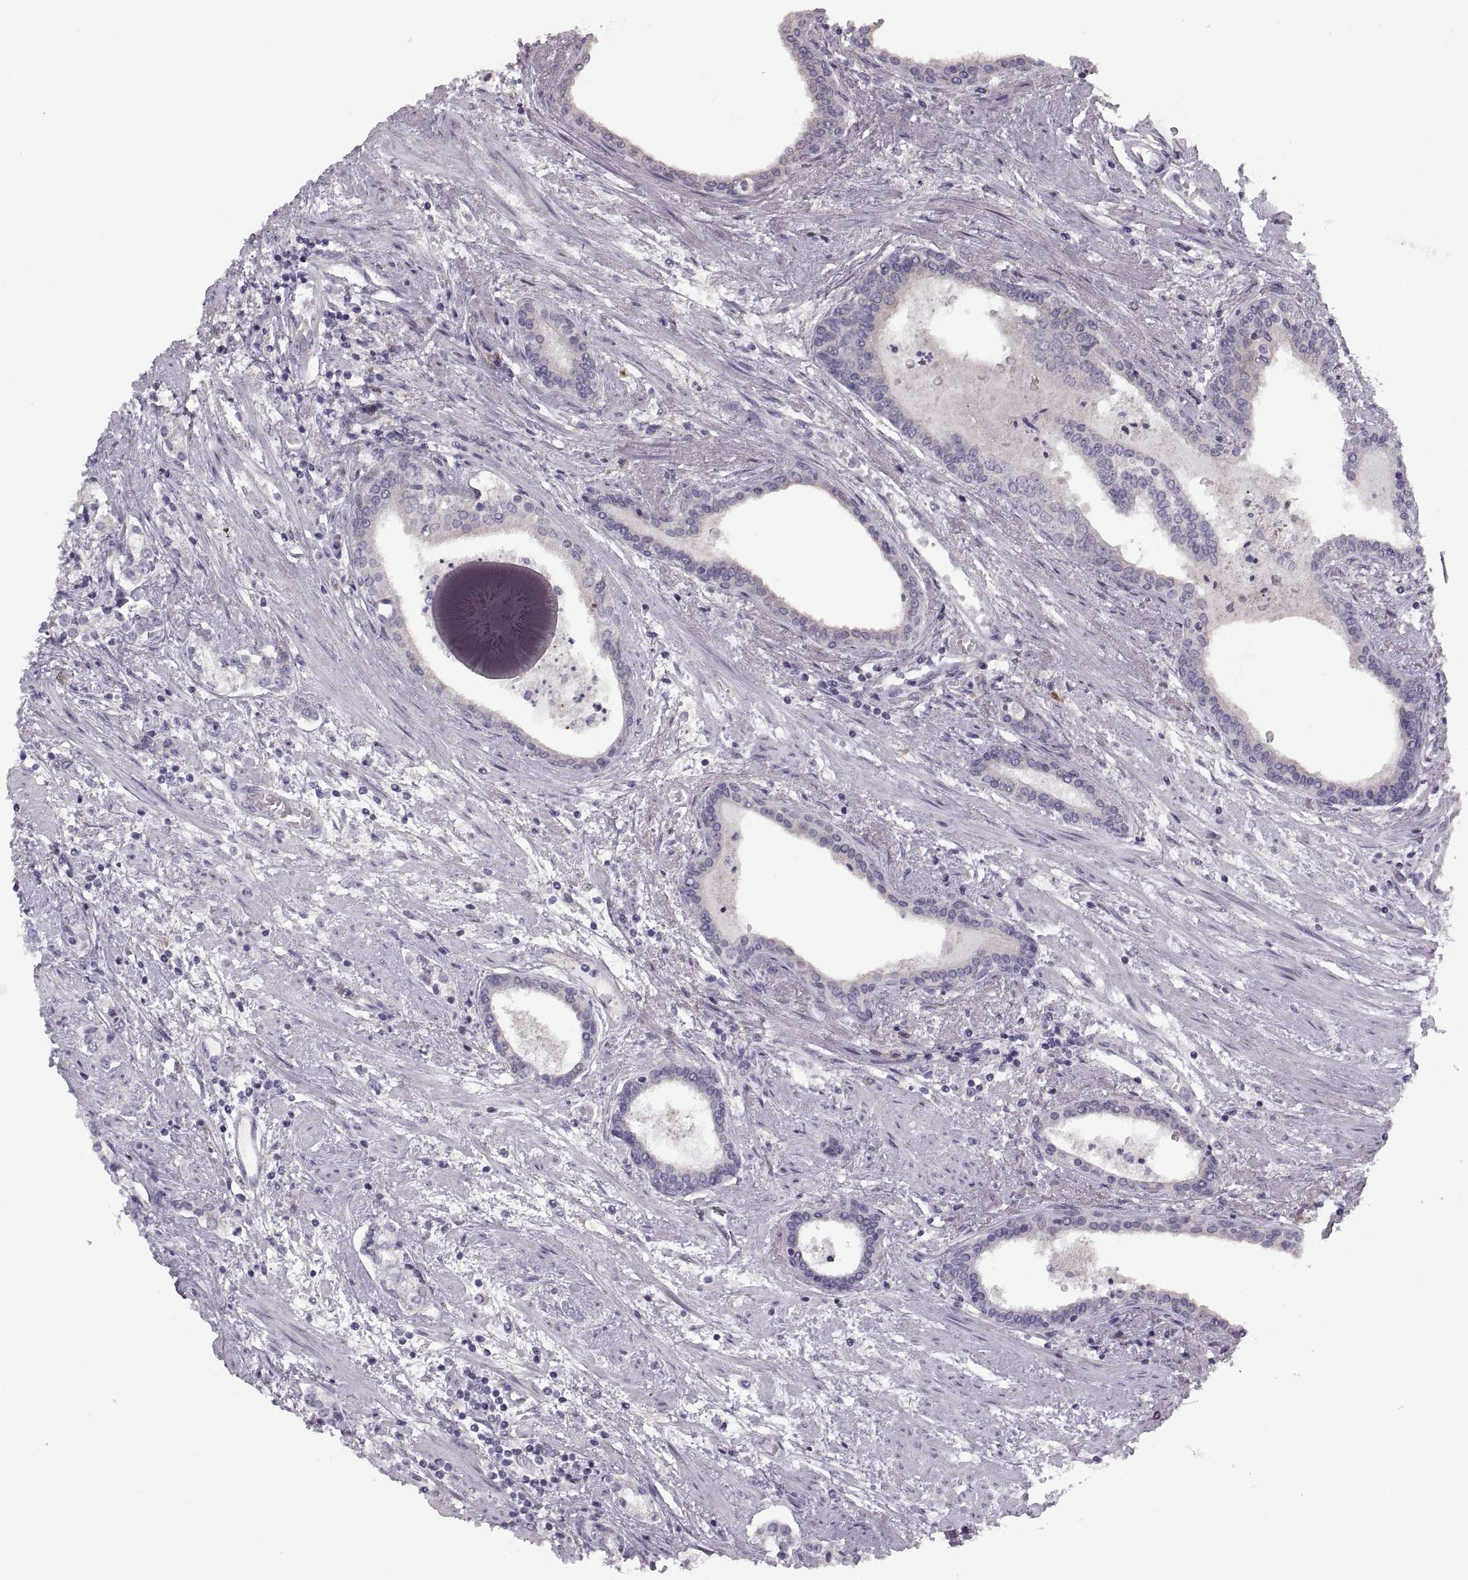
{"staining": {"intensity": "negative", "quantity": "none", "location": "none"}, "tissue": "prostate cancer", "cell_type": "Tumor cells", "image_type": "cancer", "snomed": [{"axis": "morphology", "description": "Adenocarcinoma, NOS"}, {"axis": "topography", "description": "Prostate"}], "caption": "Immunohistochemical staining of human adenocarcinoma (prostate) shows no significant staining in tumor cells.", "gene": "H2AP", "patient": {"sex": "male", "age": 64}}